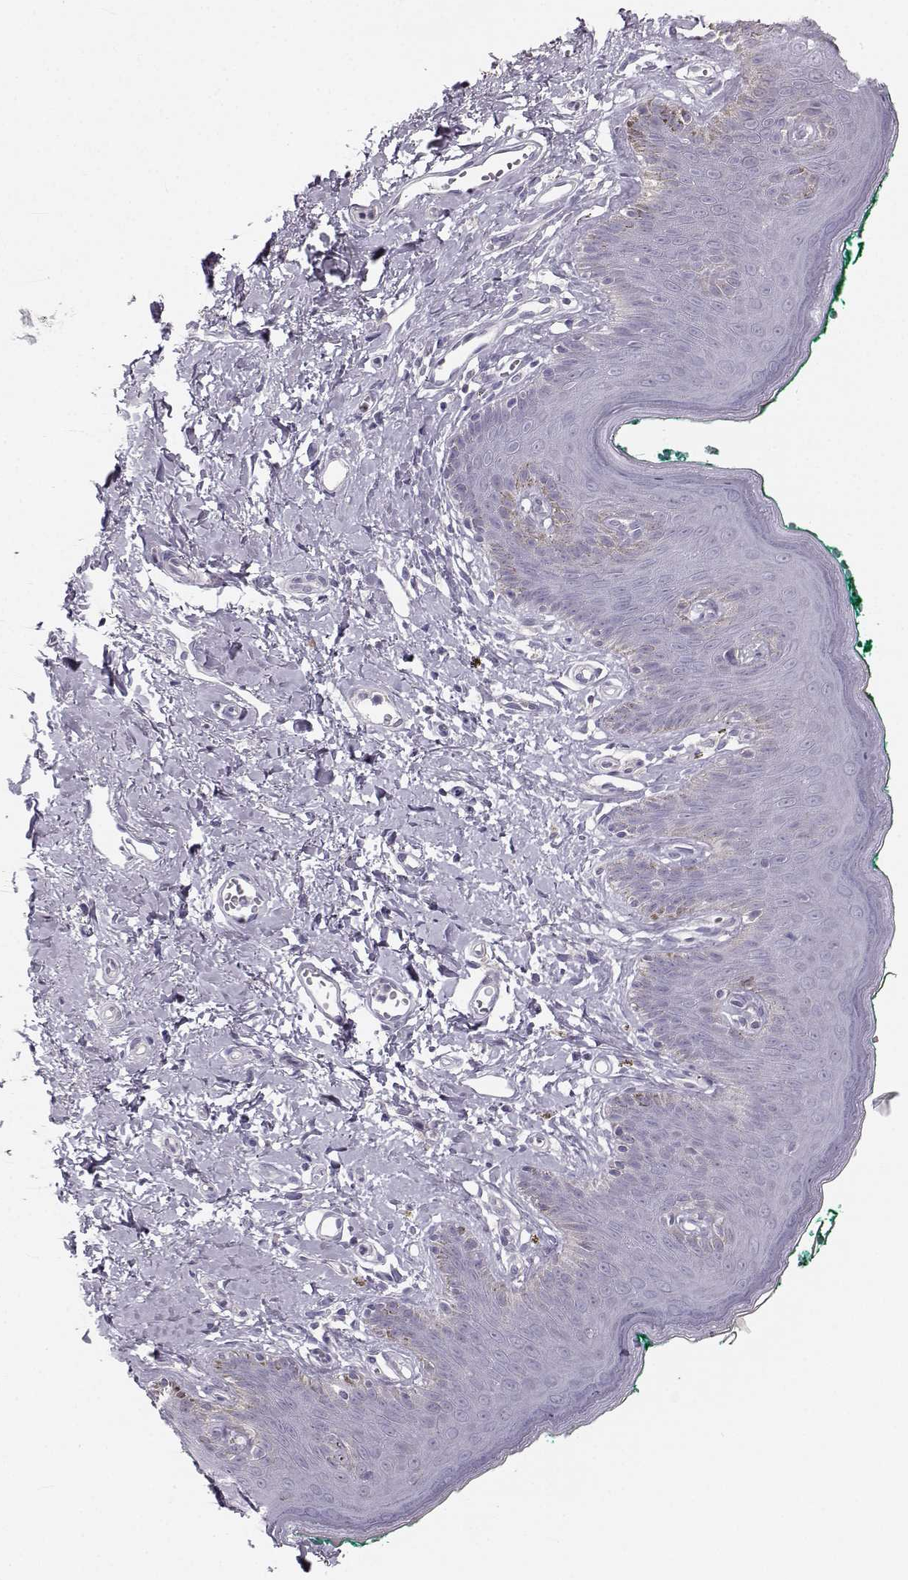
{"staining": {"intensity": "negative", "quantity": "none", "location": "none"}, "tissue": "skin", "cell_type": "Epidermal cells", "image_type": "normal", "snomed": [{"axis": "morphology", "description": "Normal tissue, NOS"}, {"axis": "topography", "description": "Vulva"}], "caption": "DAB immunohistochemical staining of unremarkable skin shows no significant staining in epidermal cells. (DAB (3,3'-diaminobenzidine) IHC visualized using brightfield microscopy, high magnification).", "gene": "OIP5", "patient": {"sex": "female", "age": 66}}